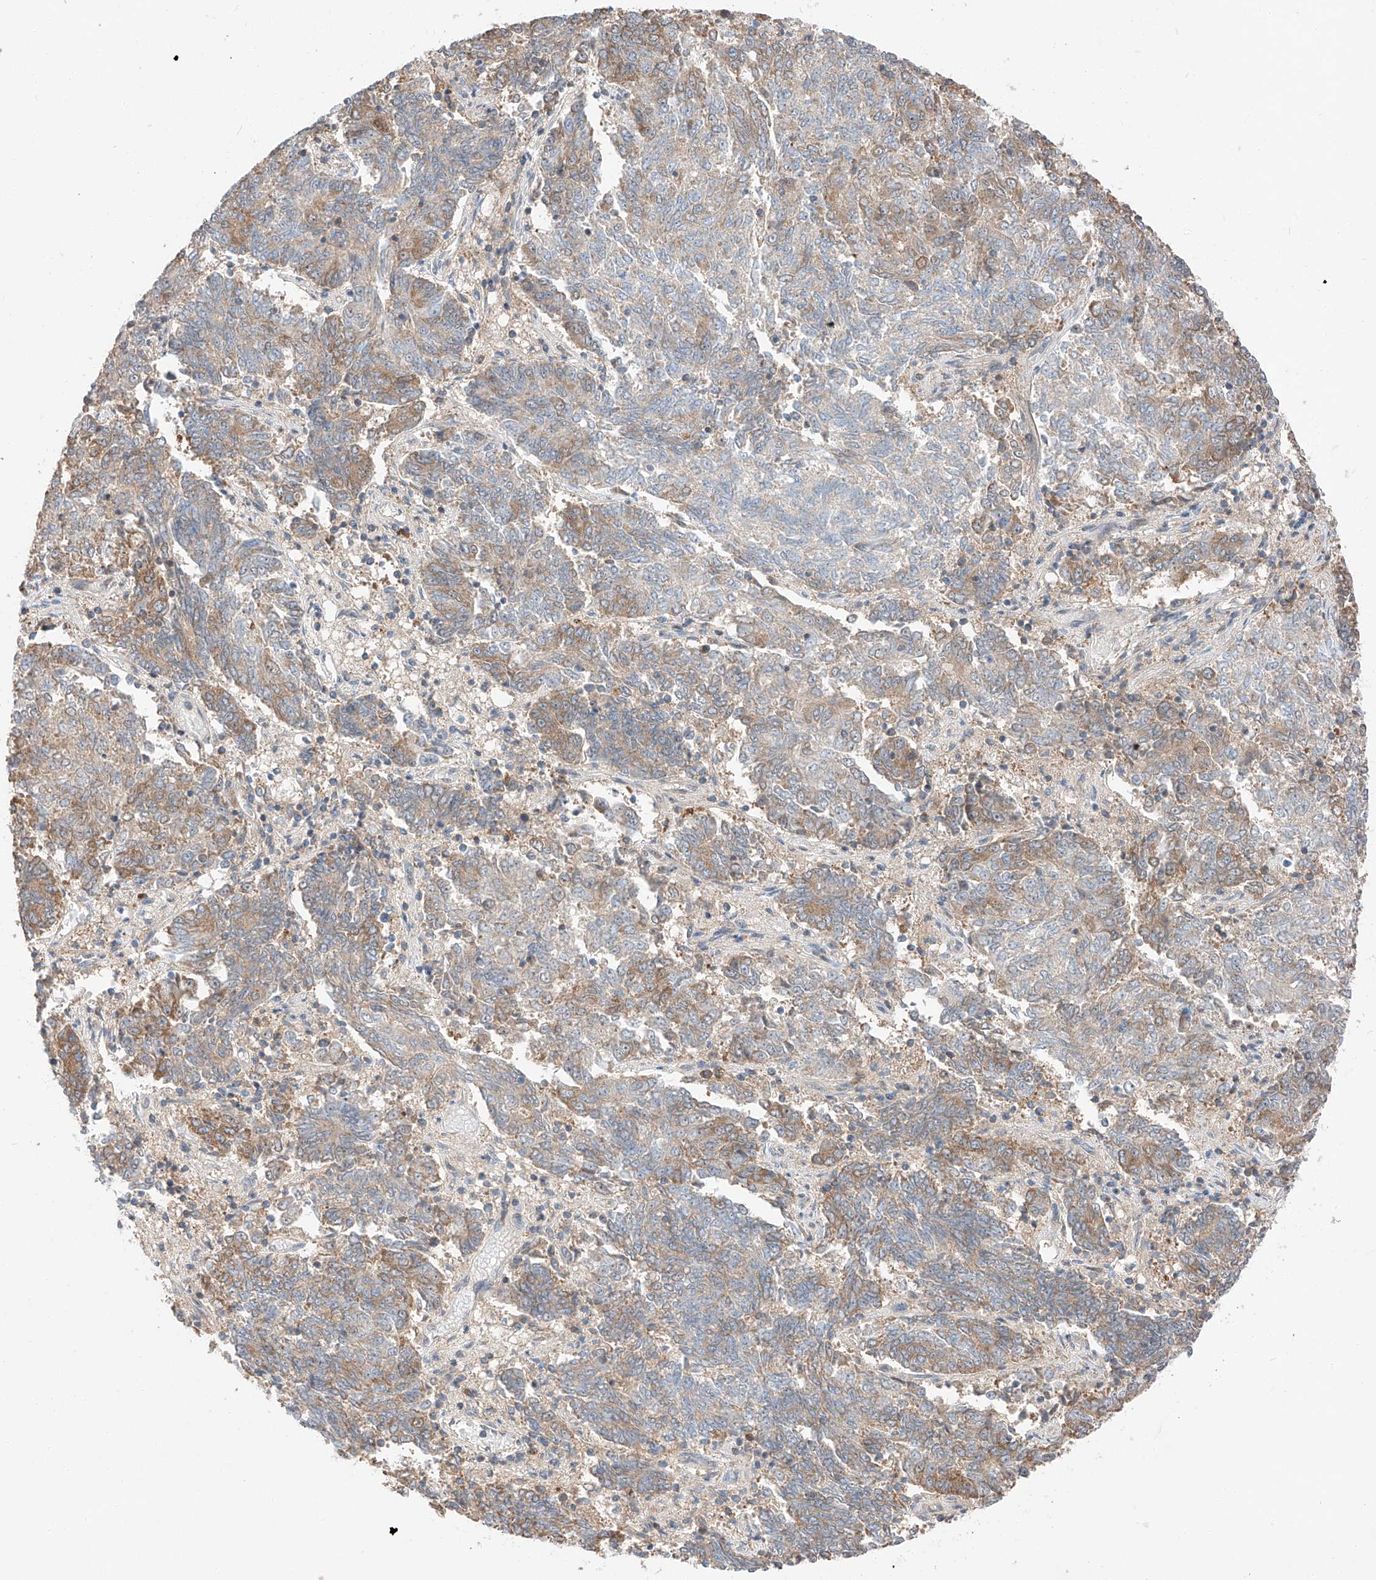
{"staining": {"intensity": "weak", "quantity": "25%-75%", "location": "cytoplasmic/membranous"}, "tissue": "endometrial cancer", "cell_type": "Tumor cells", "image_type": "cancer", "snomed": [{"axis": "morphology", "description": "Adenocarcinoma, NOS"}, {"axis": "topography", "description": "Endometrium"}], "caption": "An IHC micrograph of tumor tissue is shown. Protein staining in brown highlights weak cytoplasmic/membranous positivity in adenocarcinoma (endometrial) within tumor cells.", "gene": "RUSC1", "patient": {"sex": "female", "age": 80}}